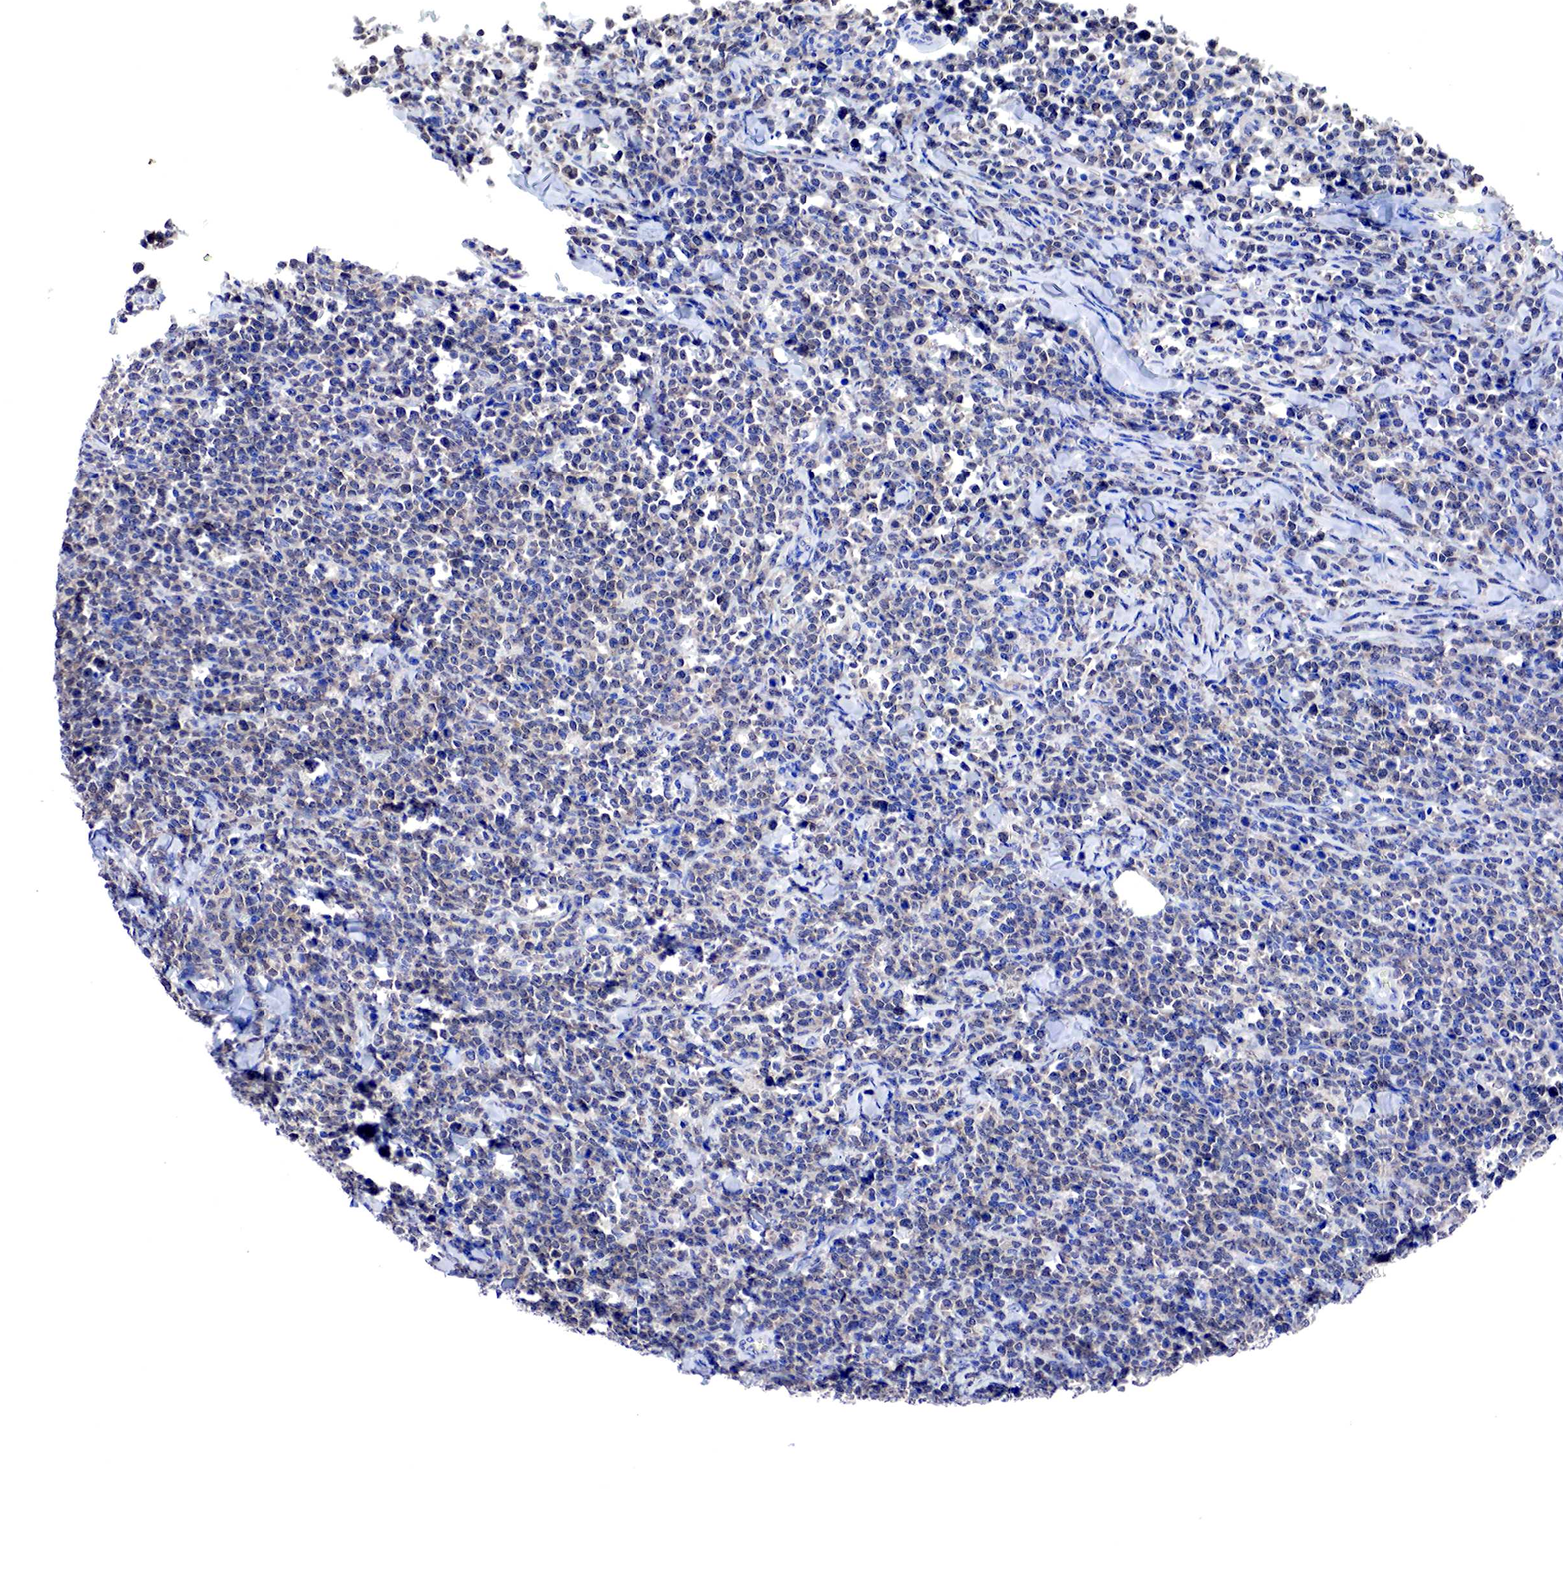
{"staining": {"intensity": "negative", "quantity": "none", "location": "none"}, "tissue": "lymphoma", "cell_type": "Tumor cells", "image_type": "cancer", "snomed": [{"axis": "morphology", "description": "Malignant lymphoma, non-Hodgkin's type, High grade"}, {"axis": "topography", "description": "Small intestine"}, {"axis": "topography", "description": "Colon"}], "caption": "Lymphoma was stained to show a protein in brown. There is no significant staining in tumor cells.", "gene": "PABIR2", "patient": {"sex": "male", "age": 8}}